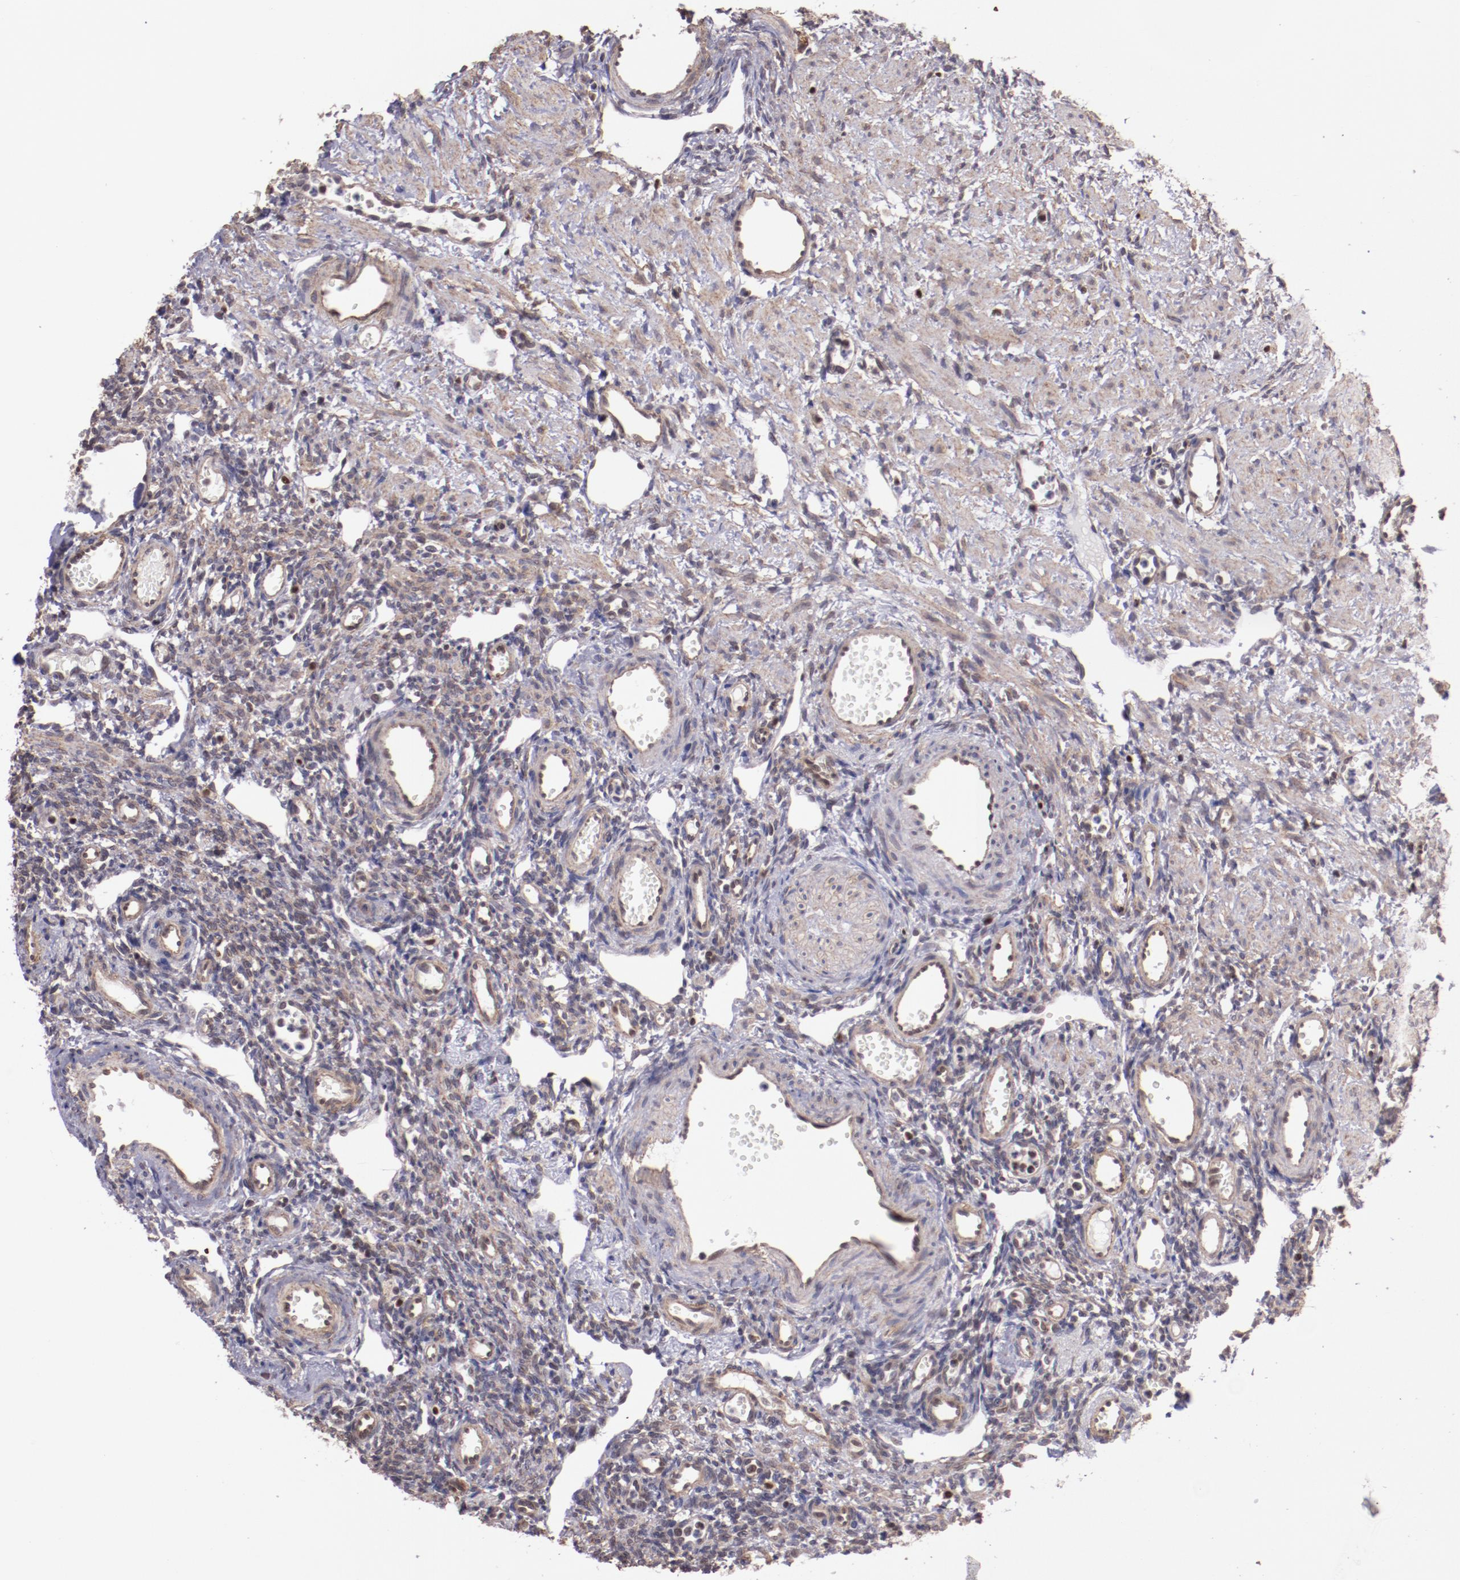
{"staining": {"intensity": "weak", "quantity": "25%-75%", "location": "cytoplasmic/membranous"}, "tissue": "ovary", "cell_type": "Ovarian stroma cells", "image_type": "normal", "snomed": [{"axis": "morphology", "description": "Normal tissue, NOS"}, {"axis": "topography", "description": "Ovary"}], "caption": "This image demonstrates immunohistochemistry (IHC) staining of unremarkable human ovary, with low weak cytoplasmic/membranous expression in about 25%-75% of ovarian stroma cells.", "gene": "ELF1", "patient": {"sex": "female", "age": 33}}